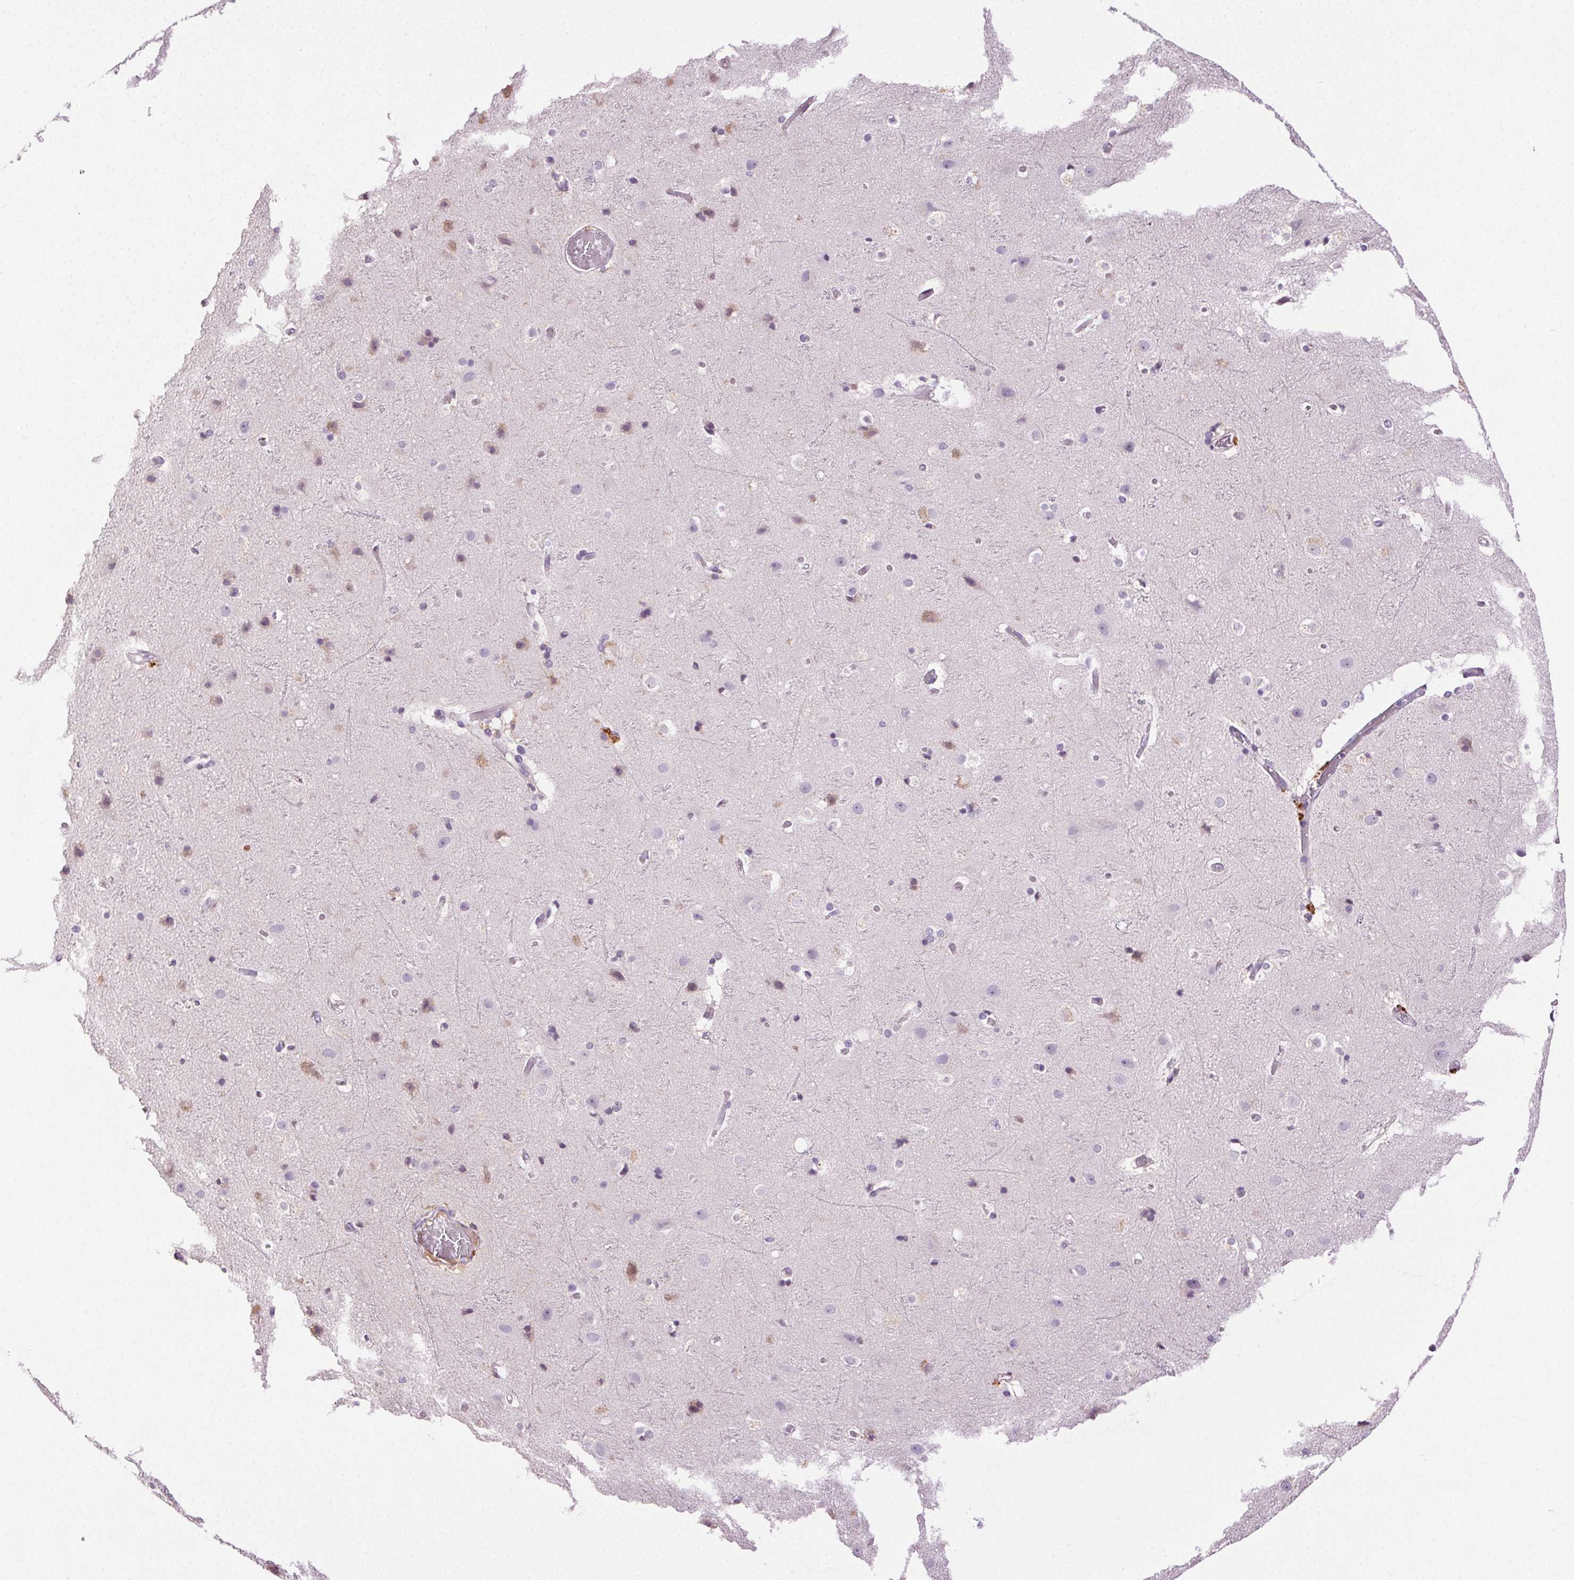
{"staining": {"intensity": "negative", "quantity": "none", "location": "none"}, "tissue": "cerebral cortex", "cell_type": "Endothelial cells", "image_type": "normal", "snomed": [{"axis": "morphology", "description": "Normal tissue, NOS"}, {"axis": "topography", "description": "Cerebral cortex"}], "caption": "Immunohistochemistry micrograph of benign human cerebral cortex stained for a protein (brown), which shows no positivity in endothelial cells.", "gene": "BPIFB2", "patient": {"sex": "female", "age": 52}}